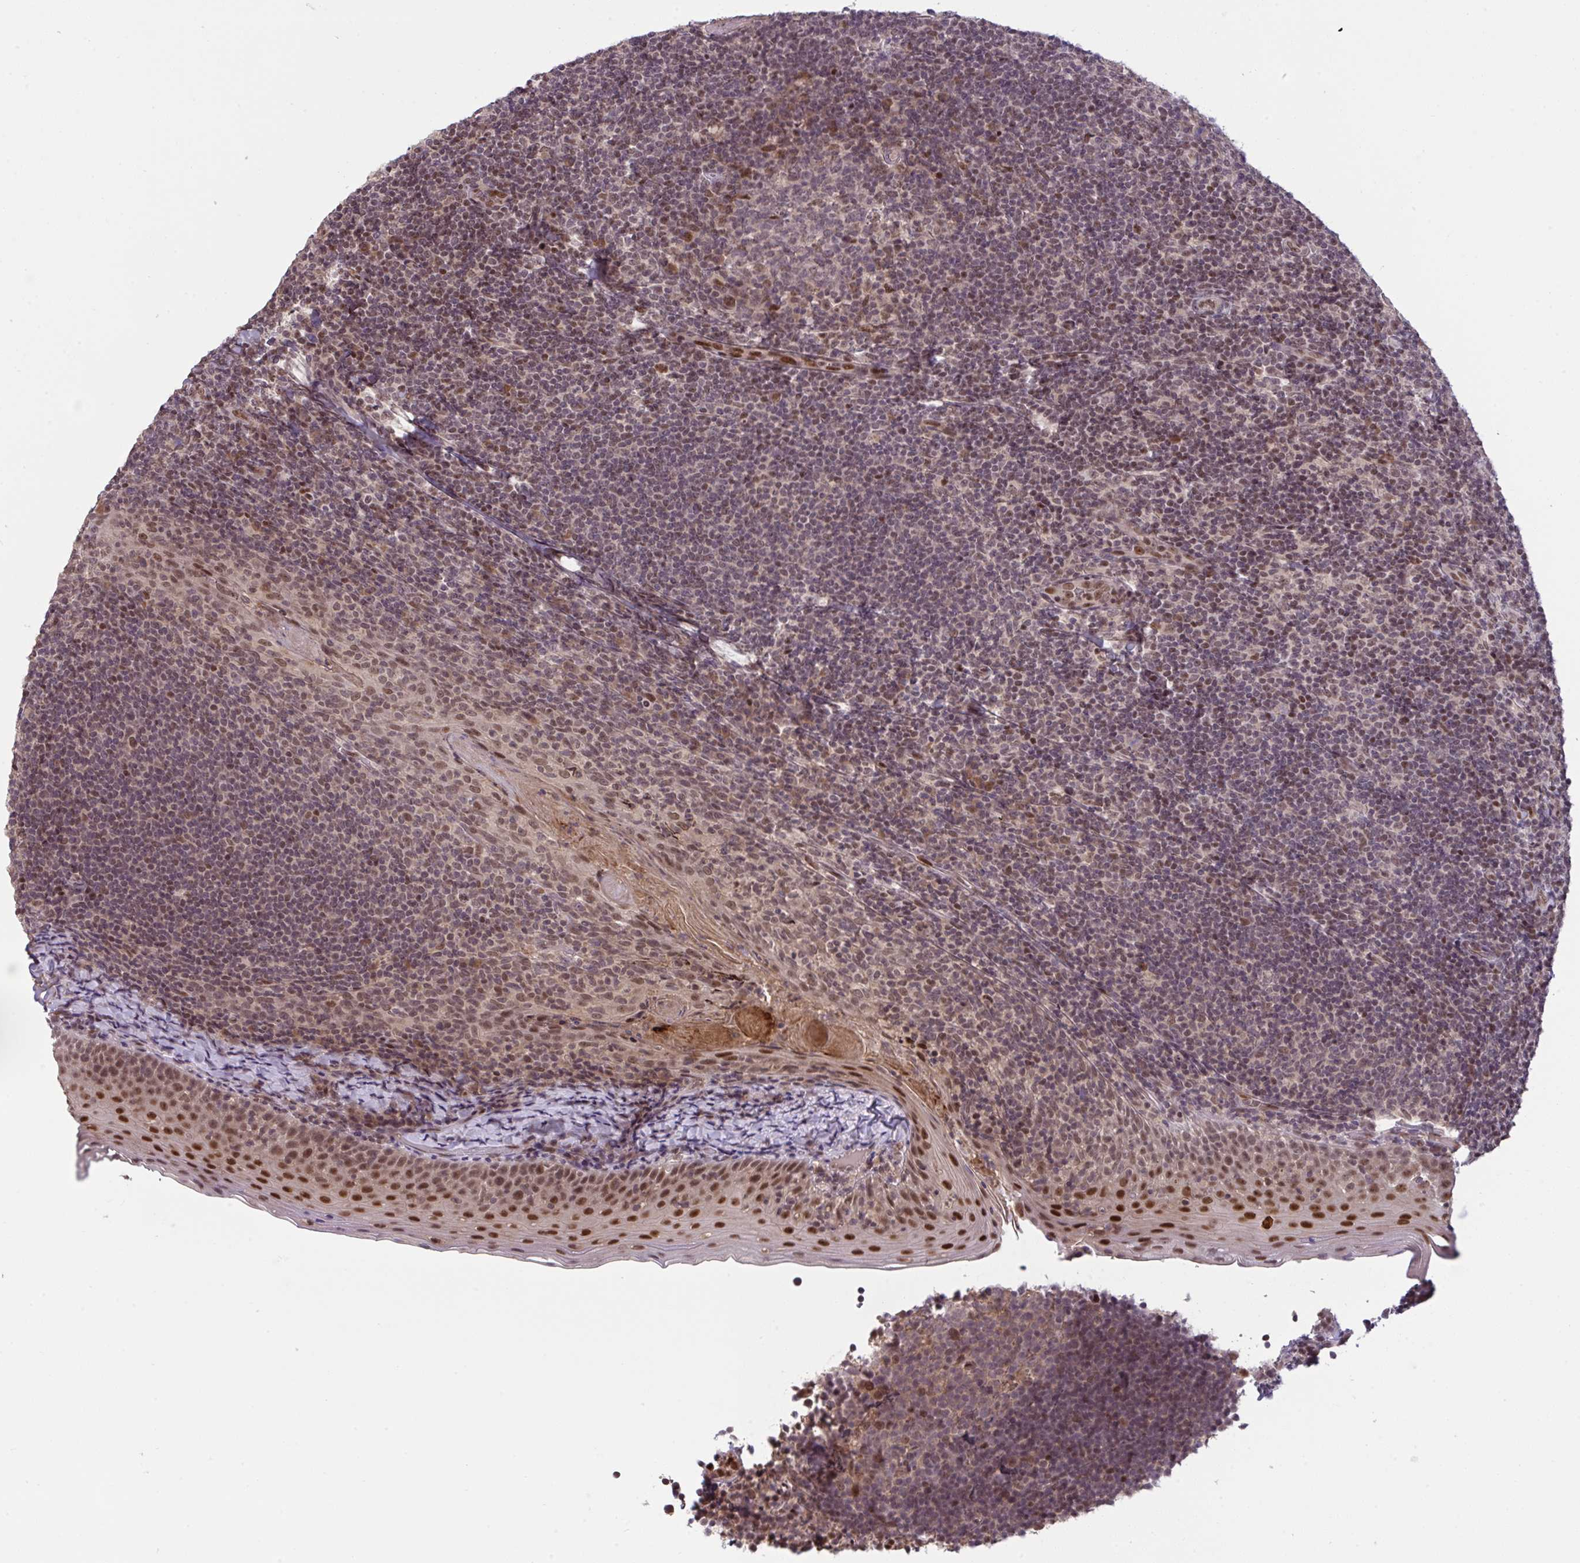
{"staining": {"intensity": "weak", "quantity": "<25%", "location": "nuclear"}, "tissue": "tonsil", "cell_type": "Germinal center cells", "image_type": "normal", "snomed": [{"axis": "morphology", "description": "Normal tissue, NOS"}, {"axis": "topography", "description": "Tonsil"}], "caption": "This is a photomicrograph of immunohistochemistry staining of benign tonsil, which shows no positivity in germinal center cells. The staining is performed using DAB brown chromogen with nuclei counter-stained in using hematoxylin.", "gene": "KLF2", "patient": {"sex": "female", "age": 10}}